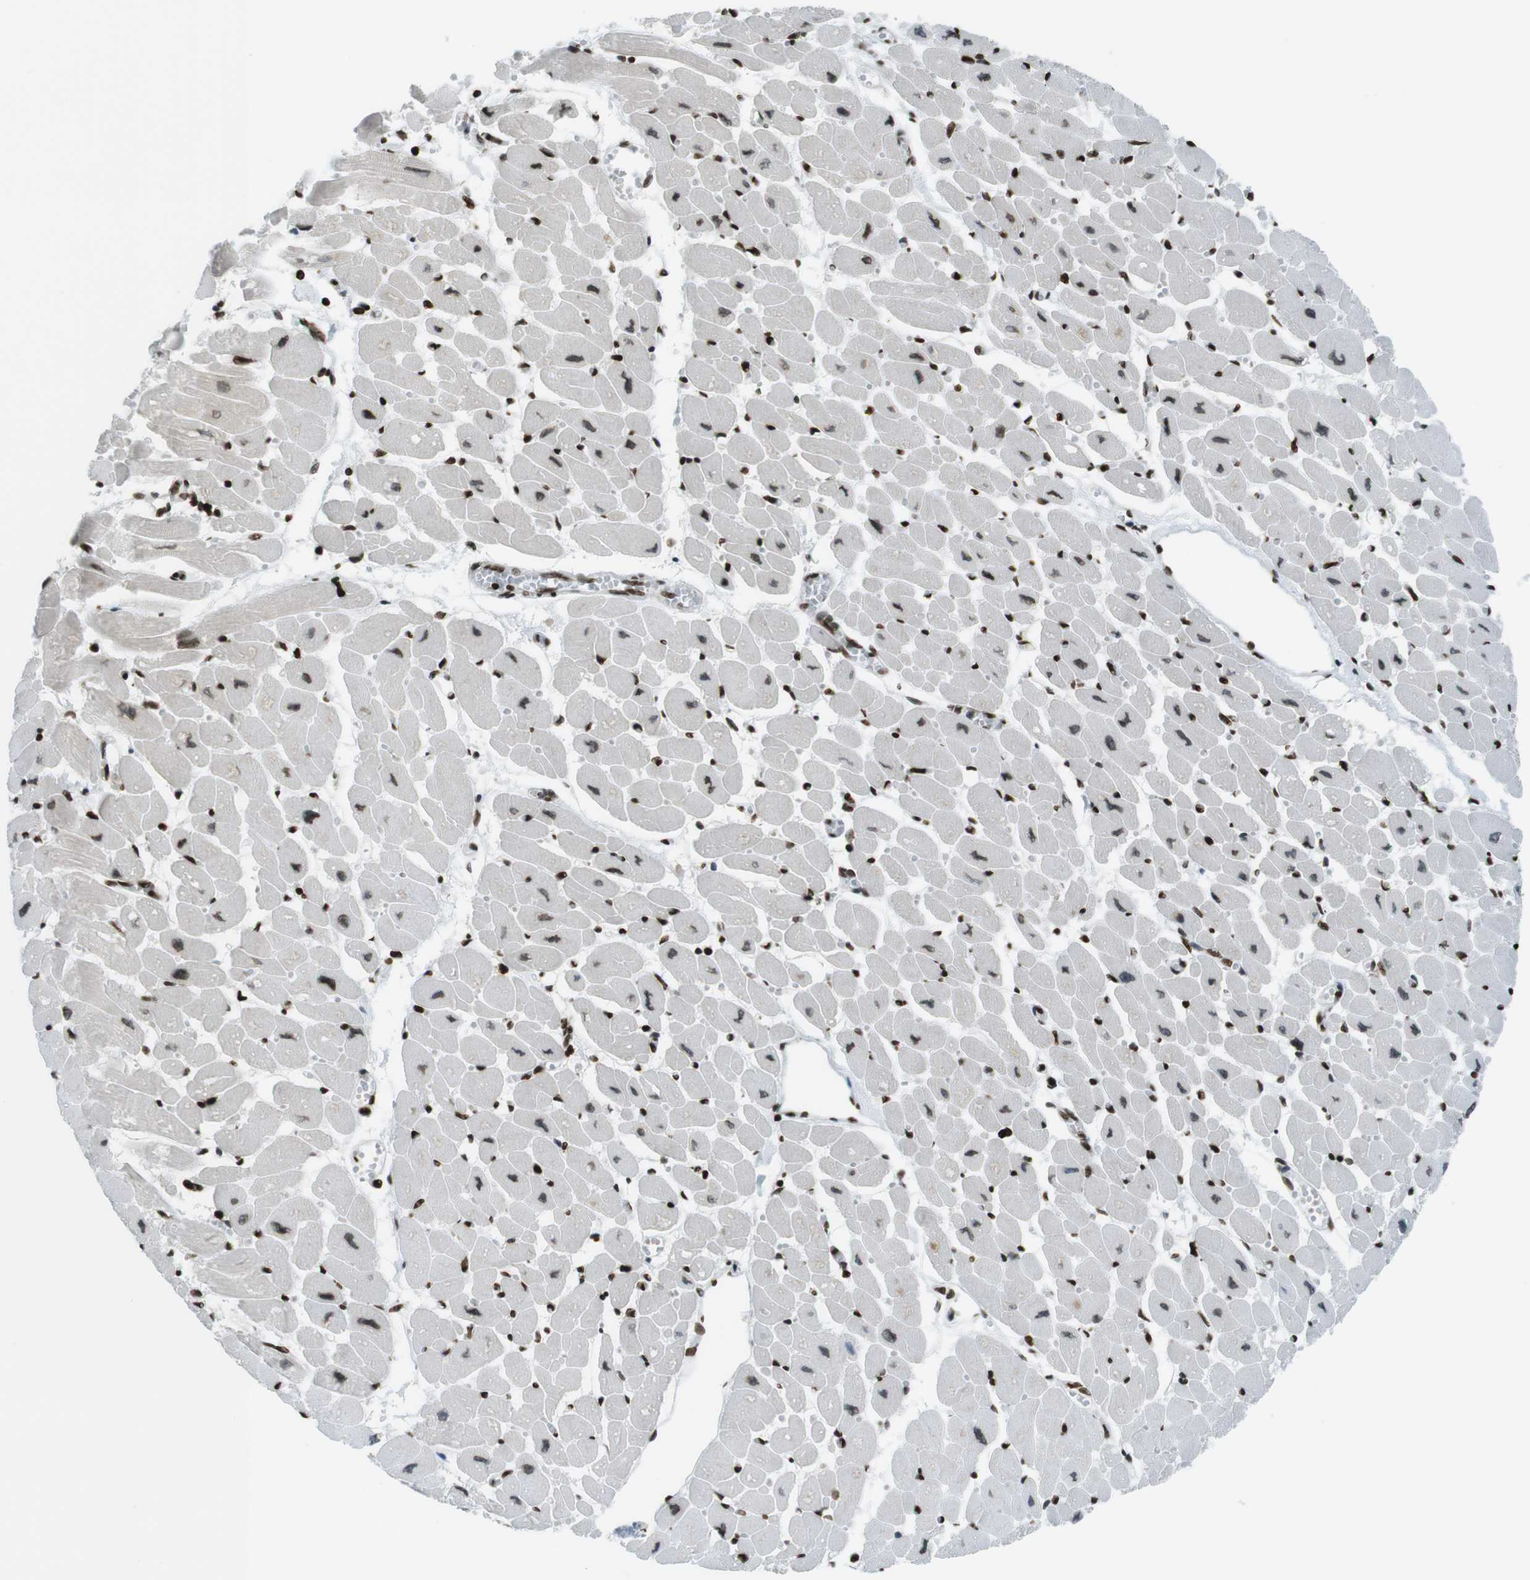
{"staining": {"intensity": "strong", "quantity": ">75%", "location": "nuclear"}, "tissue": "heart muscle", "cell_type": "Cardiomyocytes", "image_type": "normal", "snomed": [{"axis": "morphology", "description": "Normal tissue, NOS"}, {"axis": "topography", "description": "Heart"}], "caption": "Immunohistochemistry of unremarkable heart muscle exhibits high levels of strong nuclear expression in about >75% of cardiomyocytes.", "gene": "H2AC8", "patient": {"sex": "female", "age": 54}}